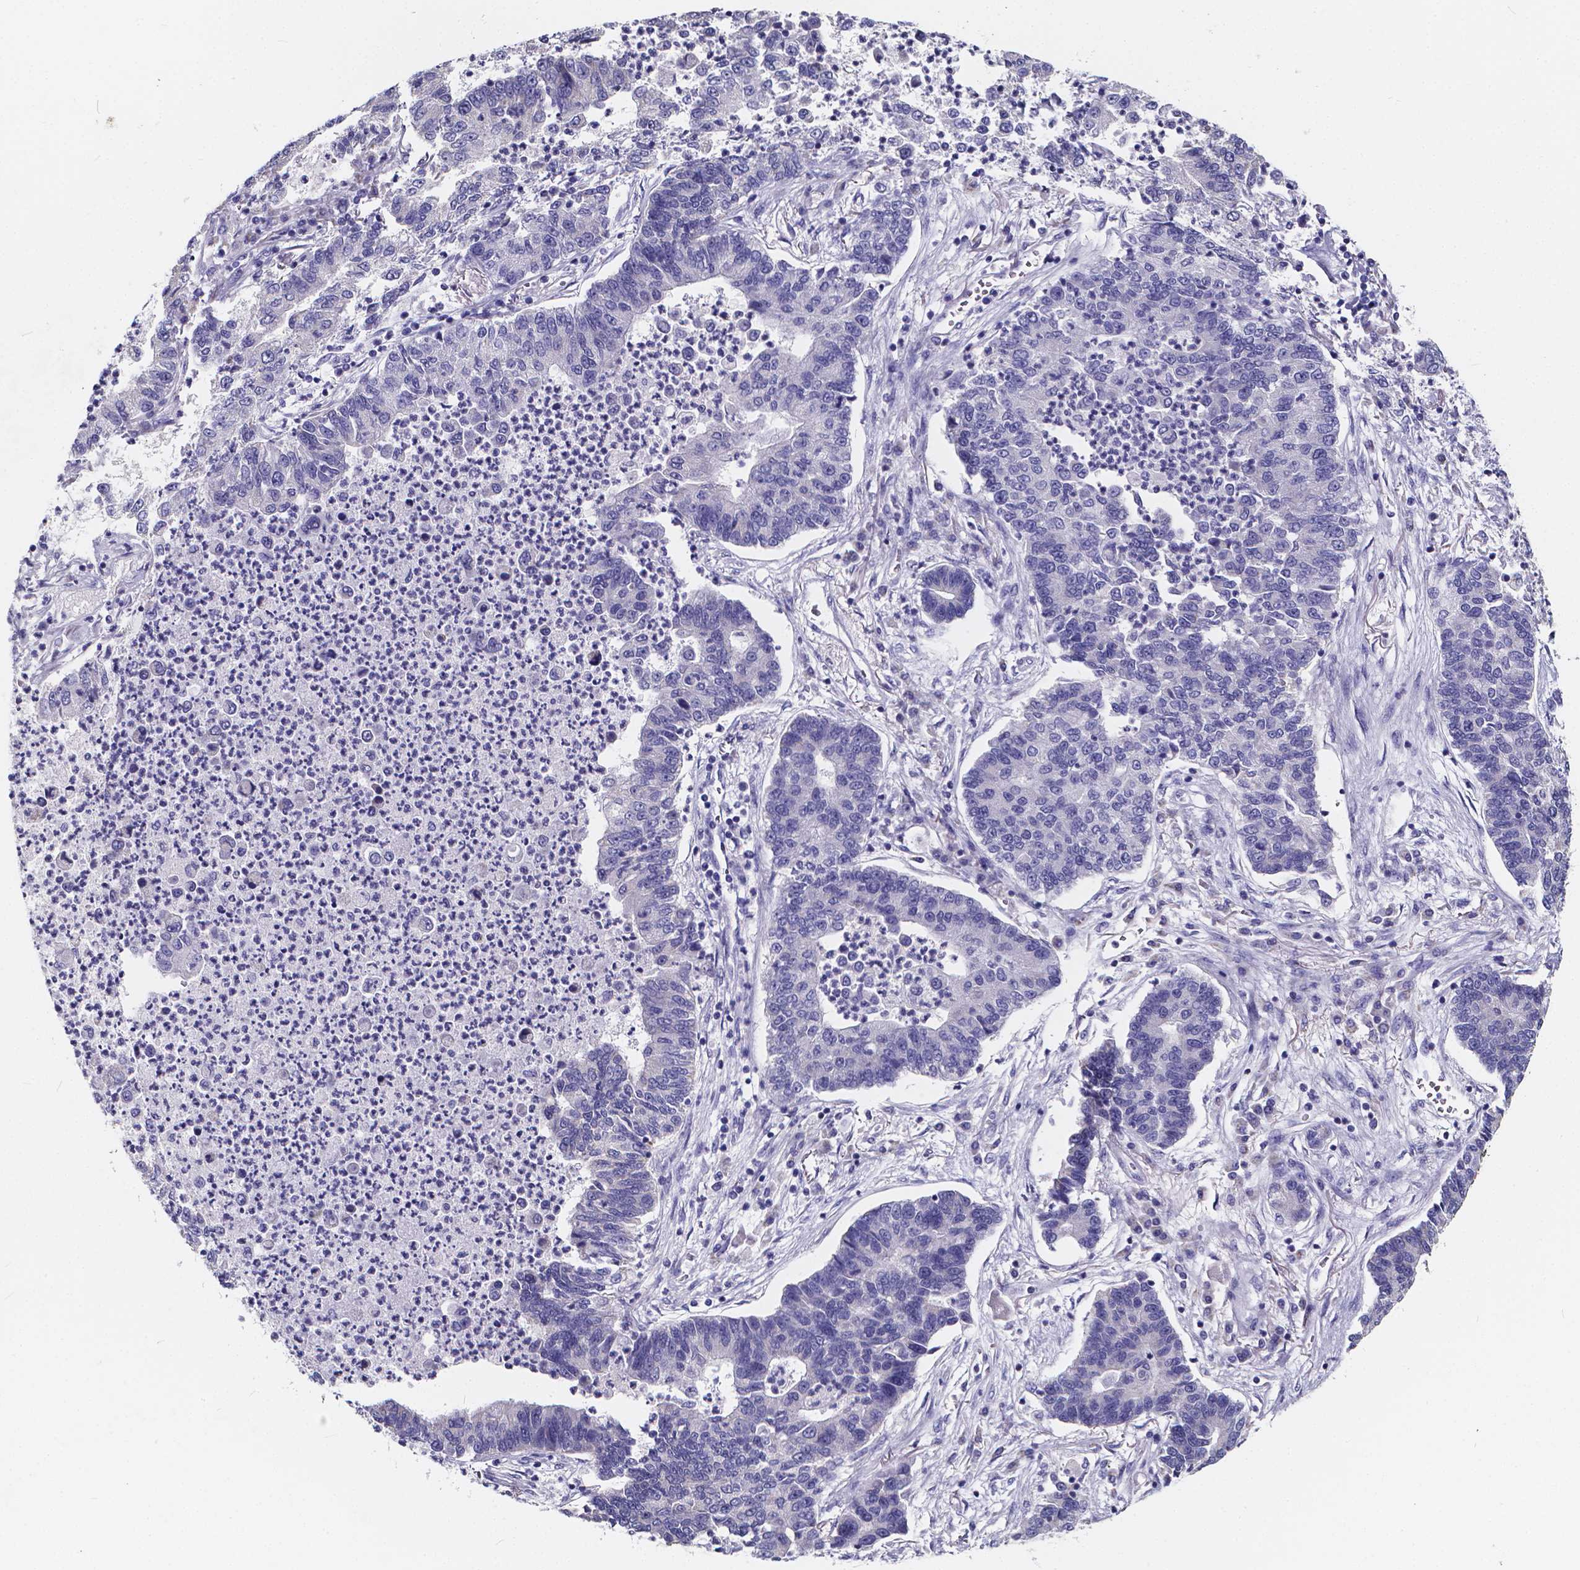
{"staining": {"intensity": "negative", "quantity": "none", "location": "none"}, "tissue": "lung cancer", "cell_type": "Tumor cells", "image_type": "cancer", "snomed": [{"axis": "morphology", "description": "Adenocarcinoma, NOS"}, {"axis": "topography", "description": "Lung"}], "caption": "Immunohistochemical staining of human adenocarcinoma (lung) displays no significant staining in tumor cells.", "gene": "SPEF2", "patient": {"sex": "female", "age": 57}}